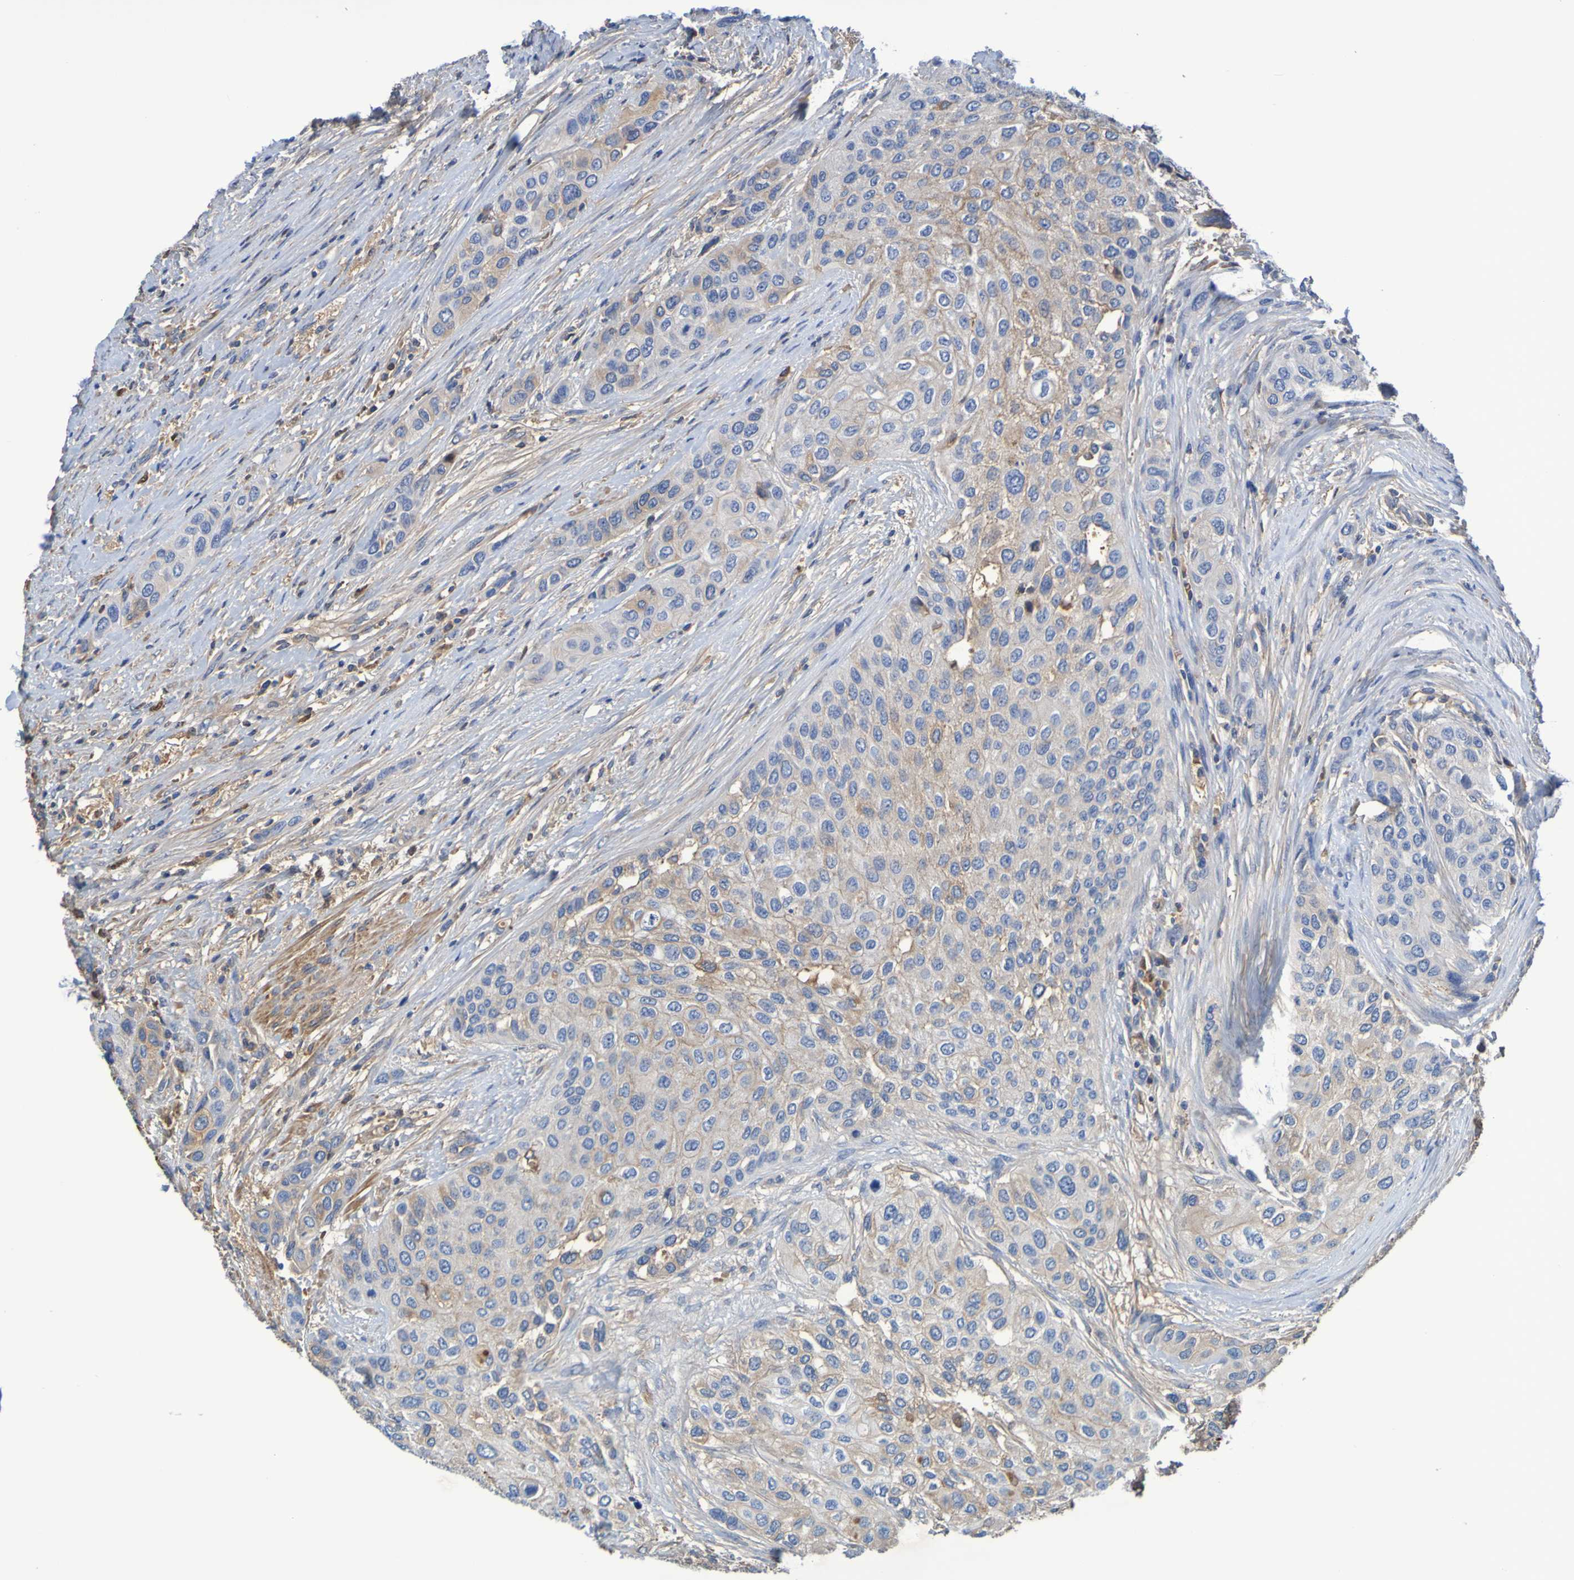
{"staining": {"intensity": "moderate", "quantity": "25%-75%", "location": "cytoplasmic/membranous"}, "tissue": "urothelial cancer", "cell_type": "Tumor cells", "image_type": "cancer", "snomed": [{"axis": "morphology", "description": "Urothelial carcinoma, High grade"}, {"axis": "topography", "description": "Urinary bladder"}], "caption": "Human high-grade urothelial carcinoma stained for a protein (brown) demonstrates moderate cytoplasmic/membranous positive staining in about 25%-75% of tumor cells.", "gene": "GAB3", "patient": {"sex": "female", "age": 56}}